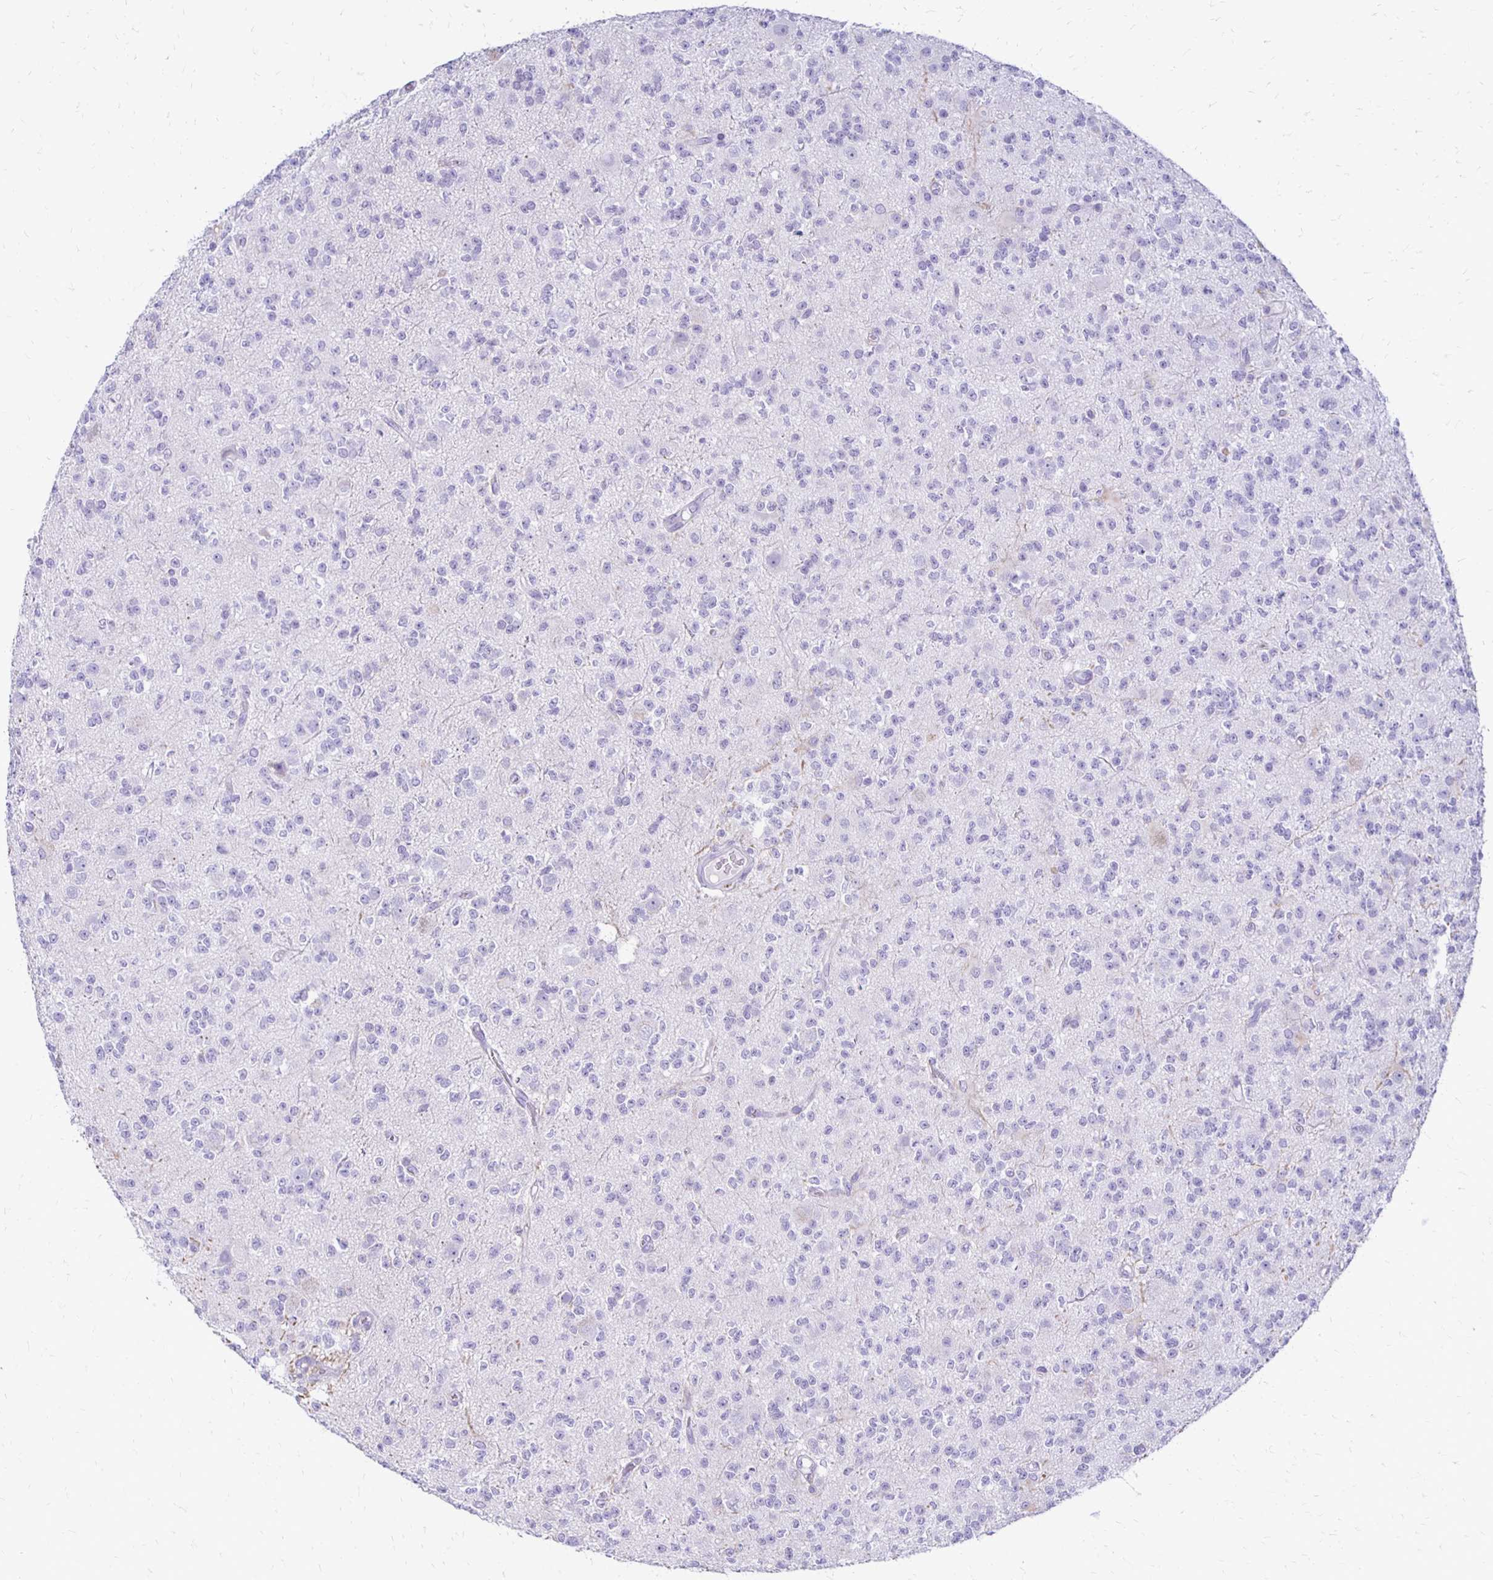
{"staining": {"intensity": "negative", "quantity": "none", "location": "none"}, "tissue": "glioma", "cell_type": "Tumor cells", "image_type": "cancer", "snomed": [{"axis": "morphology", "description": "Glioma, malignant, High grade"}, {"axis": "topography", "description": "Brain"}], "caption": "Human glioma stained for a protein using immunohistochemistry (IHC) shows no expression in tumor cells.", "gene": "RYR1", "patient": {"sex": "male", "age": 36}}